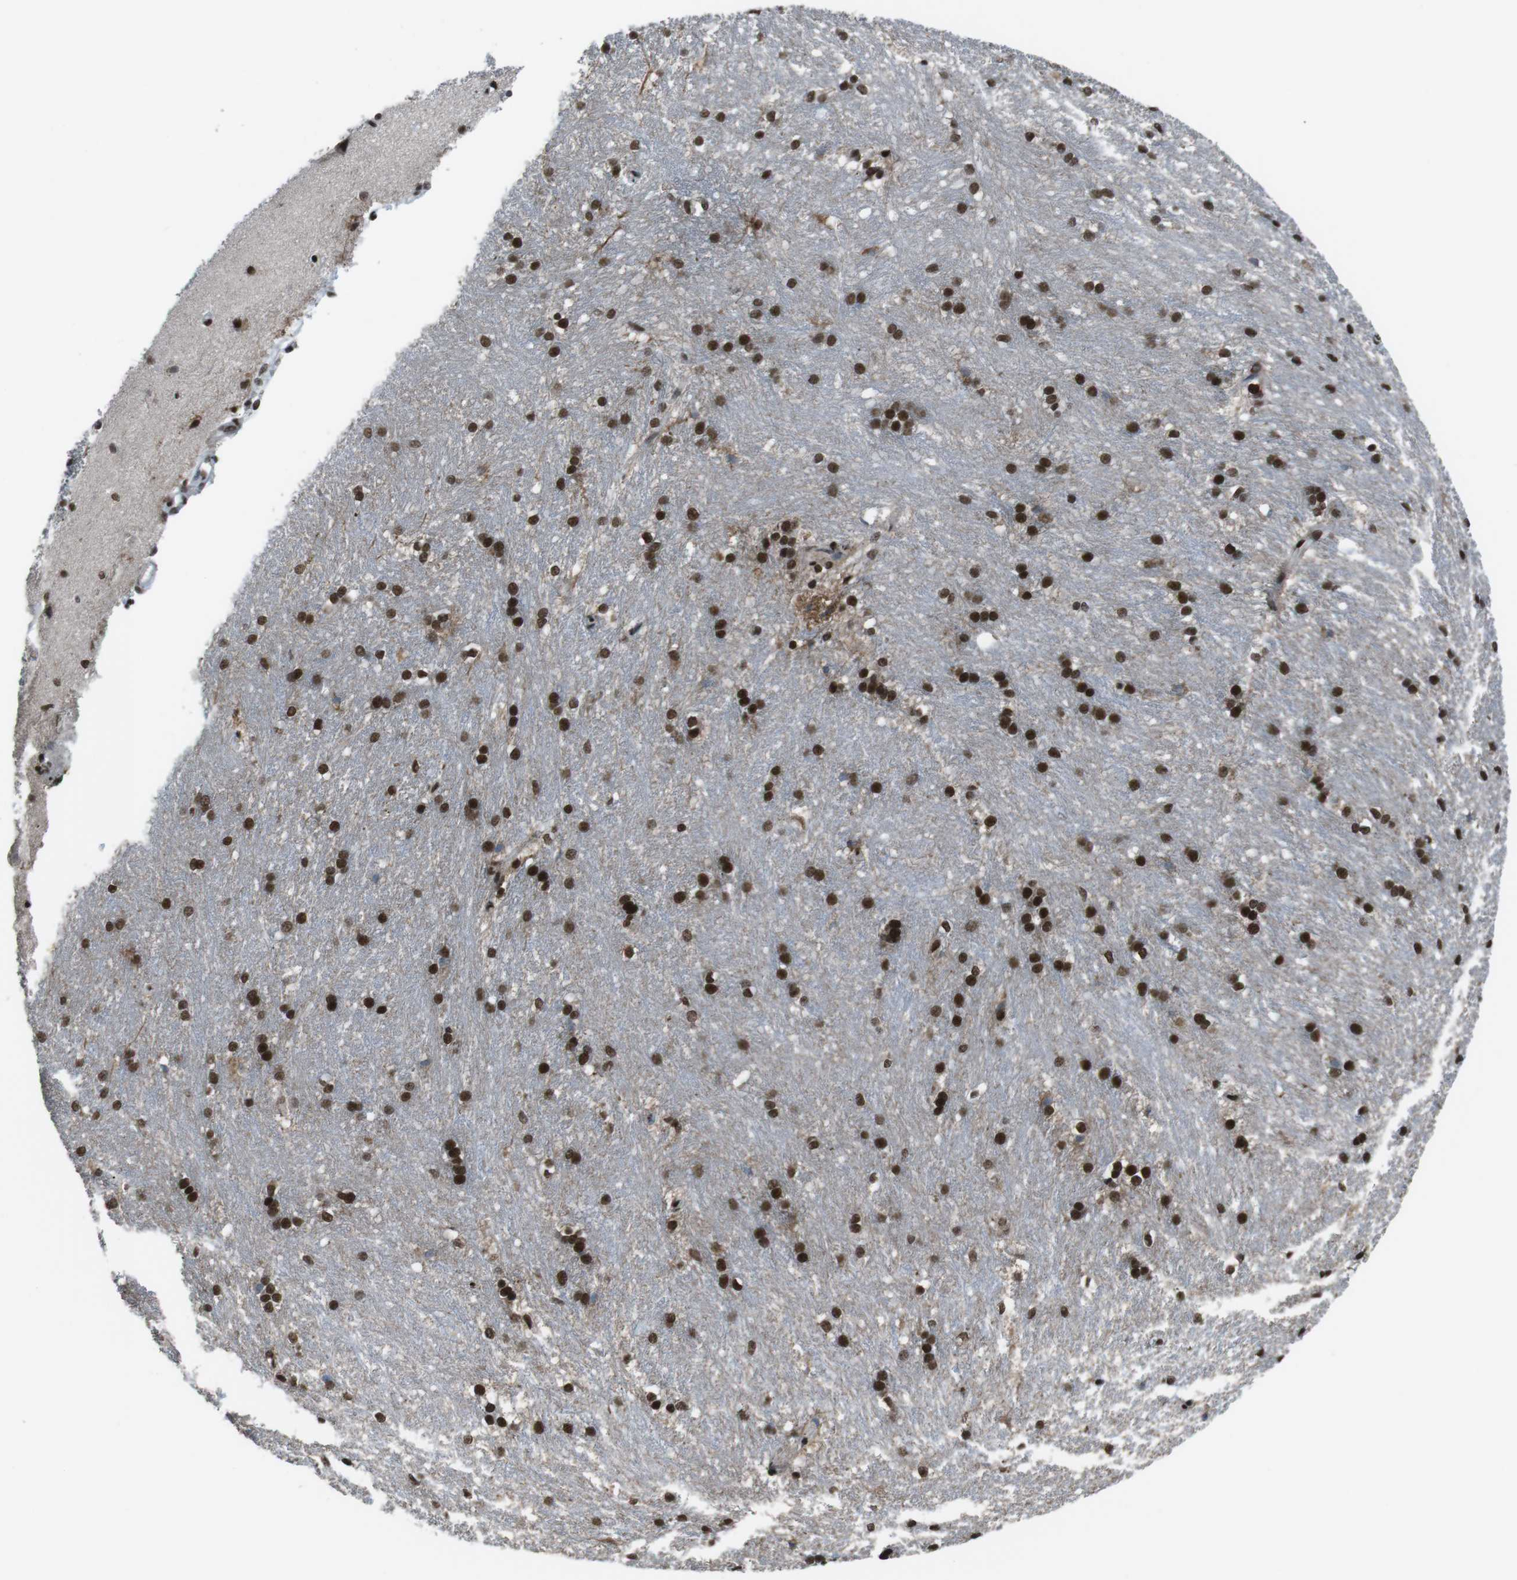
{"staining": {"intensity": "strong", "quantity": ">75%", "location": "nuclear"}, "tissue": "caudate", "cell_type": "Glial cells", "image_type": "normal", "snomed": [{"axis": "morphology", "description": "Normal tissue, NOS"}, {"axis": "topography", "description": "Lateral ventricle wall"}], "caption": "Approximately >75% of glial cells in normal caudate exhibit strong nuclear protein positivity as visualized by brown immunohistochemical staining.", "gene": "TAF1", "patient": {"sex": "female", "age": 19}}